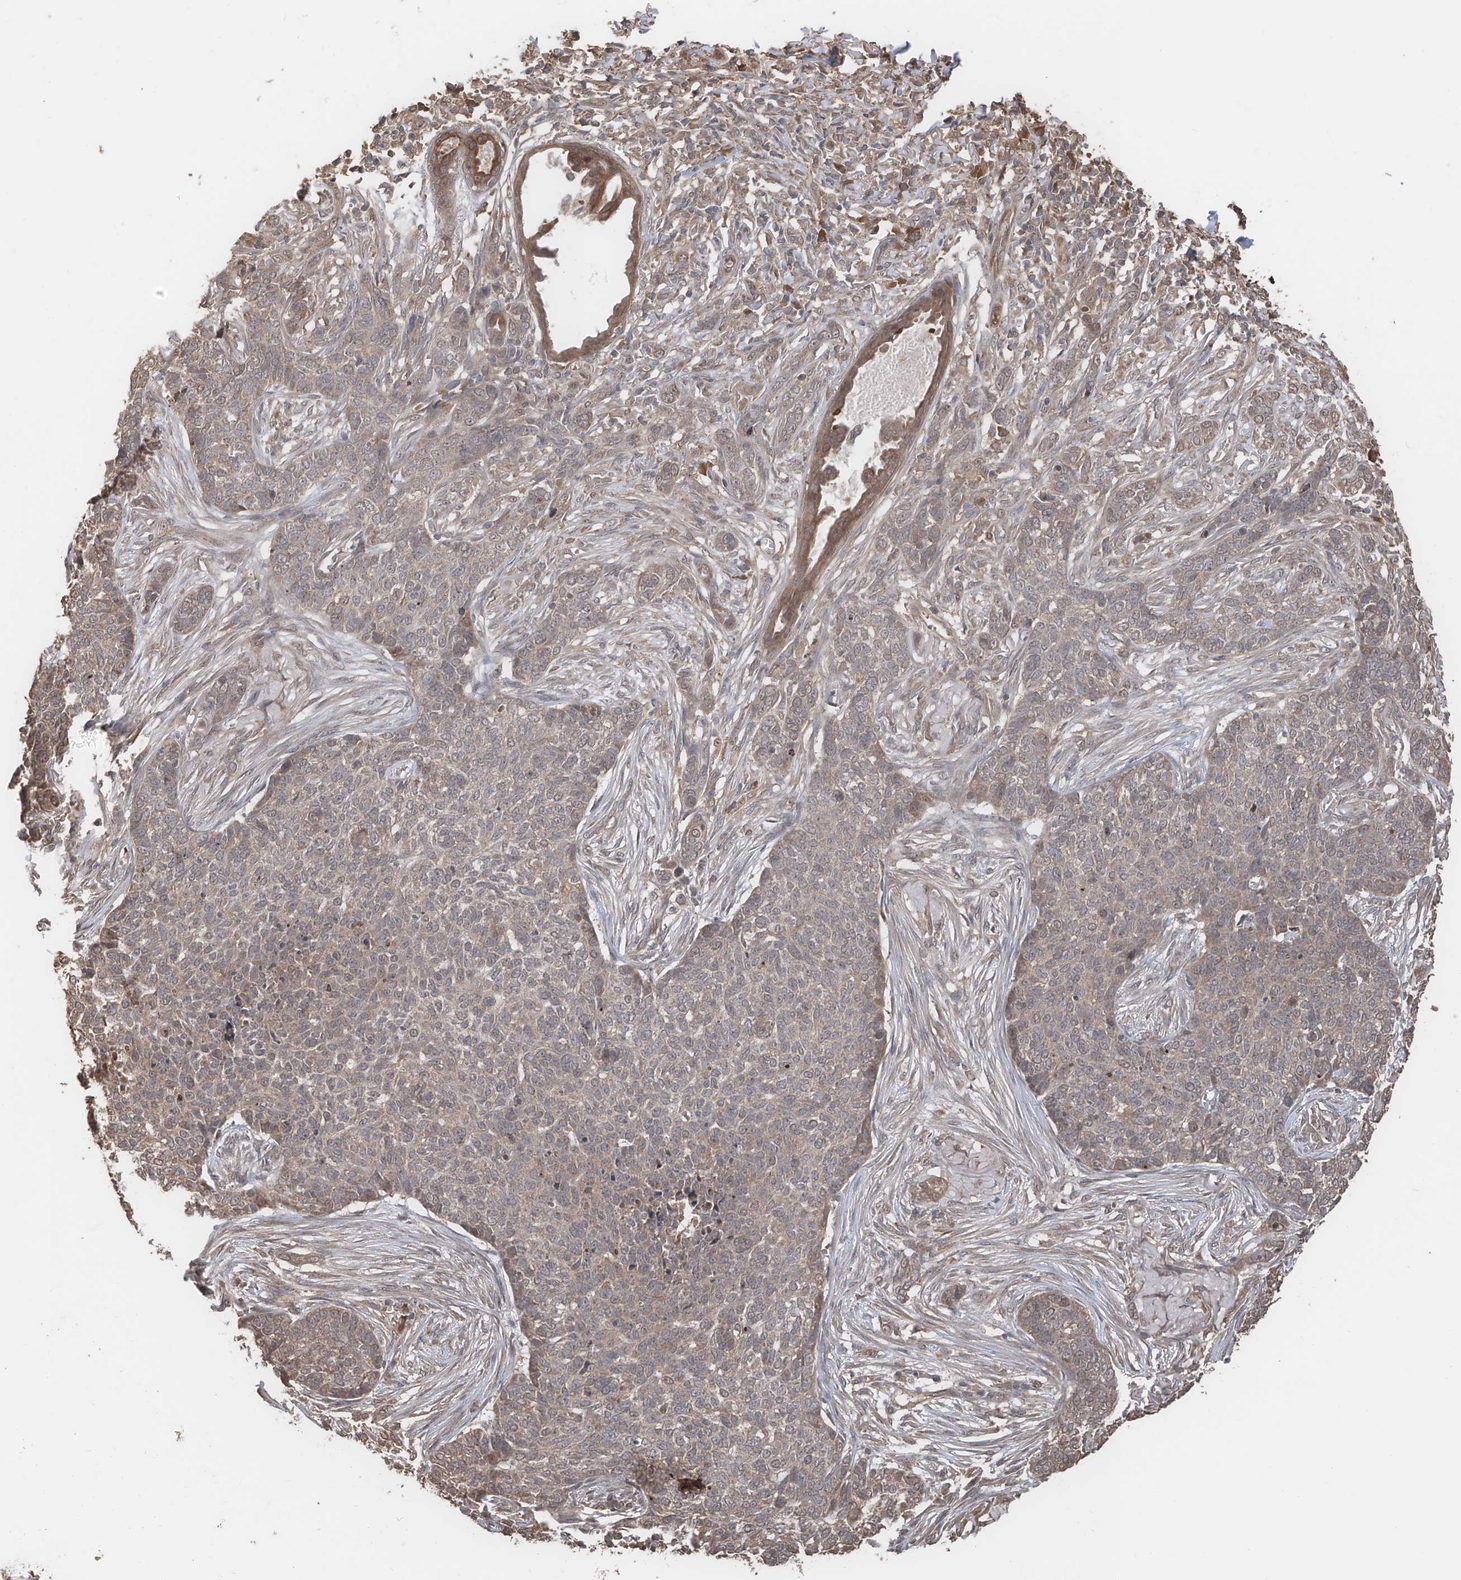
{"staining": {"intensity": "weak", "quantity": "25%-75%", "location": "cytoplasmic/membranous"}, "tissue": "skin cancer", "cell_type": "Tumor cells", "image_type": "cancer", "snomed": [{"axis": "morphology", "description": "Basal cell carcinoma"}, {"axis": "topography", "description": "Skin"}], "caption": "Protein analysis of skin cancer (basal cell carcinoma) tissue shows weak cytoplasmic/membranous staining in about 25%-75% of tumor cells.", "gene": "FAM135A", "patient": {"sex": "male", "age": 85}}